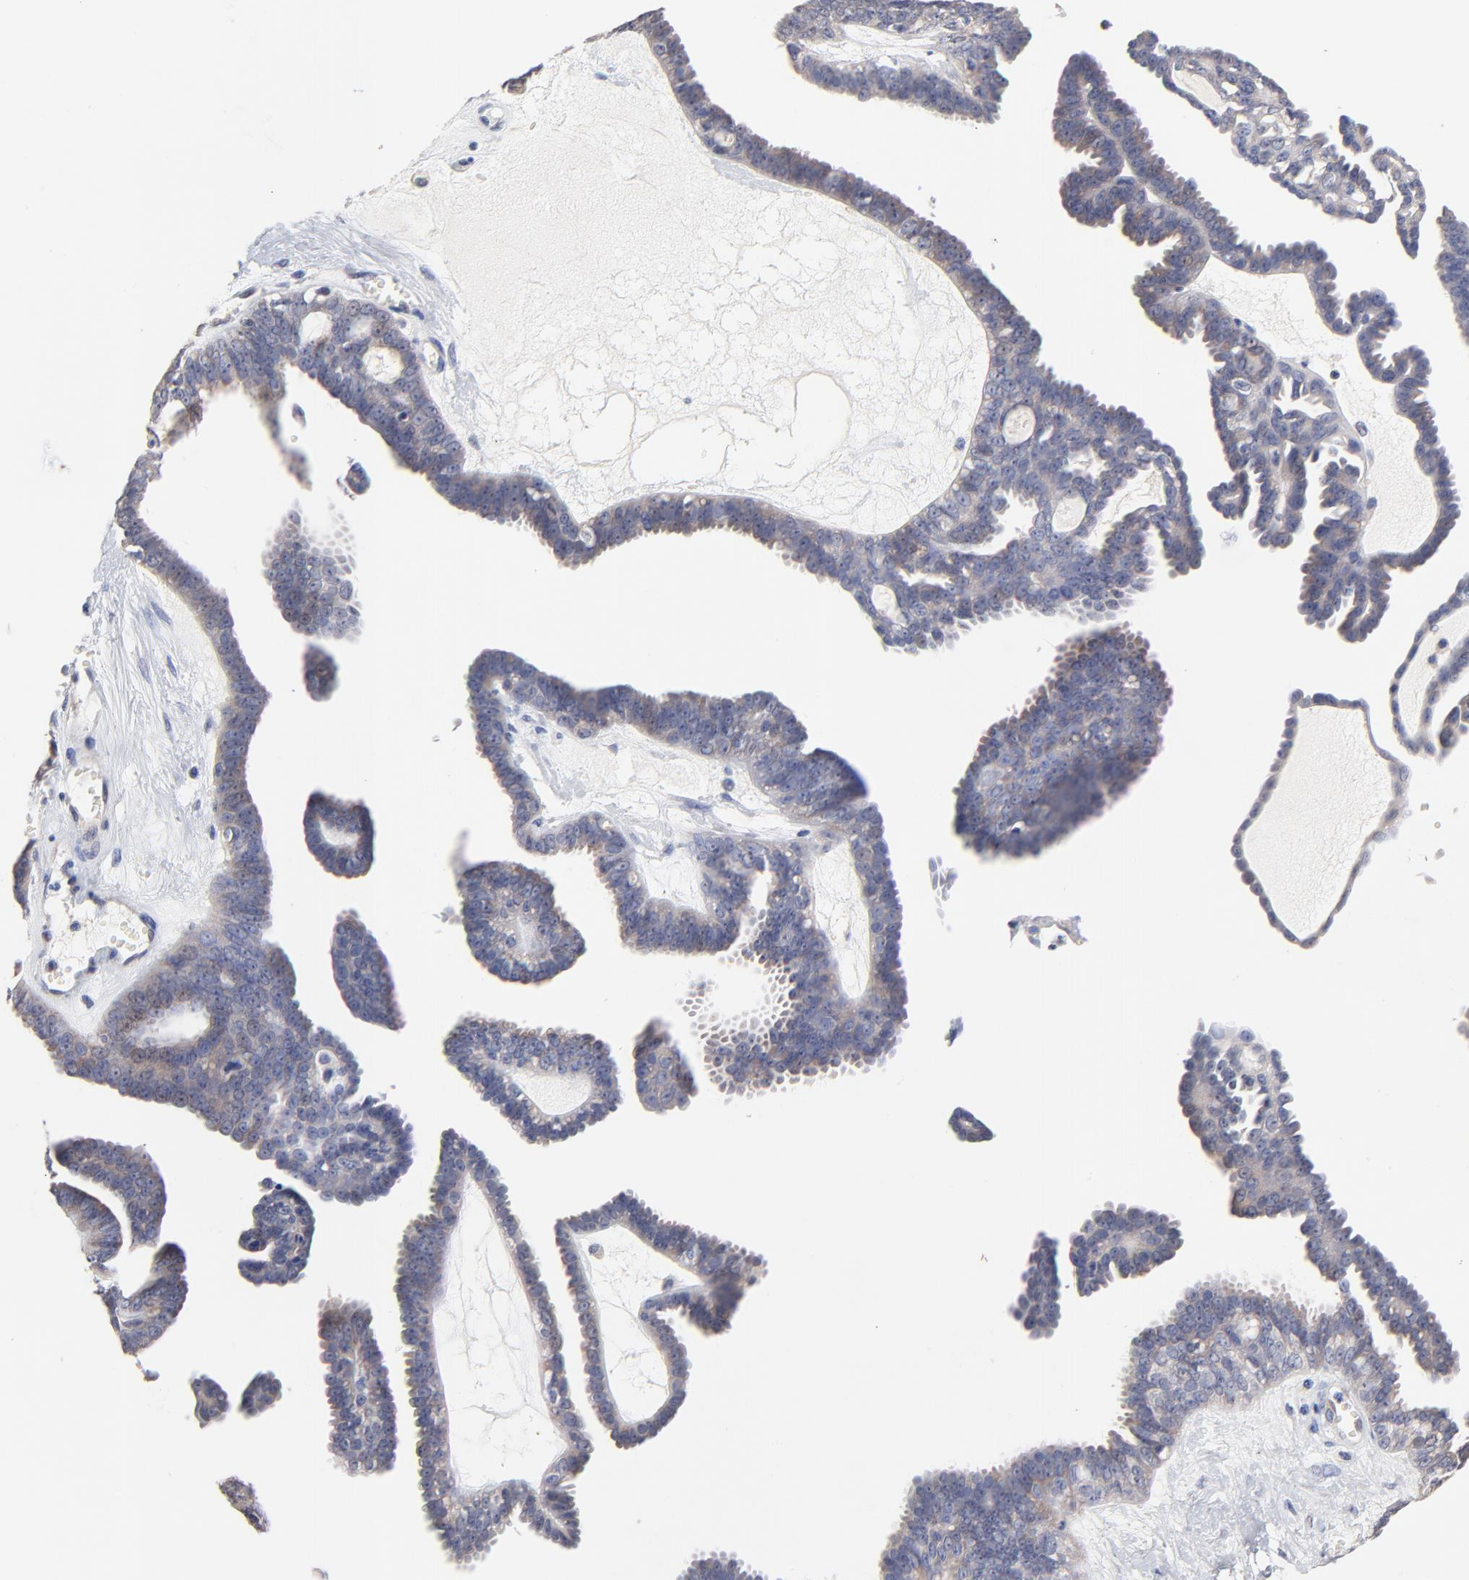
{"staining": {"intensity": "weak", "quantity": "<25%", "location": "cytoplasmic/membranous"}, "tissue": "ovarian cancer", "cell_type": "Tumor cells", "image_type": "cancer", "snomed": [{"axis": "morphology", "description": "Cystadenocarcinoma, serous, NOS"}, {"axis": "topography", "description": "Ovary"}], "caption": "There is no significant positivity in tumor cells of ovarian serous cystadenocarcinoma. (Stains: DAB (3,3'-diaminobenzidine) IHC with hematoxylin counter stain, Microscopy: brightfield microscopy at high magnification).", "gene": "TWNK", "patient": {"sex": "female", "age": 71}}